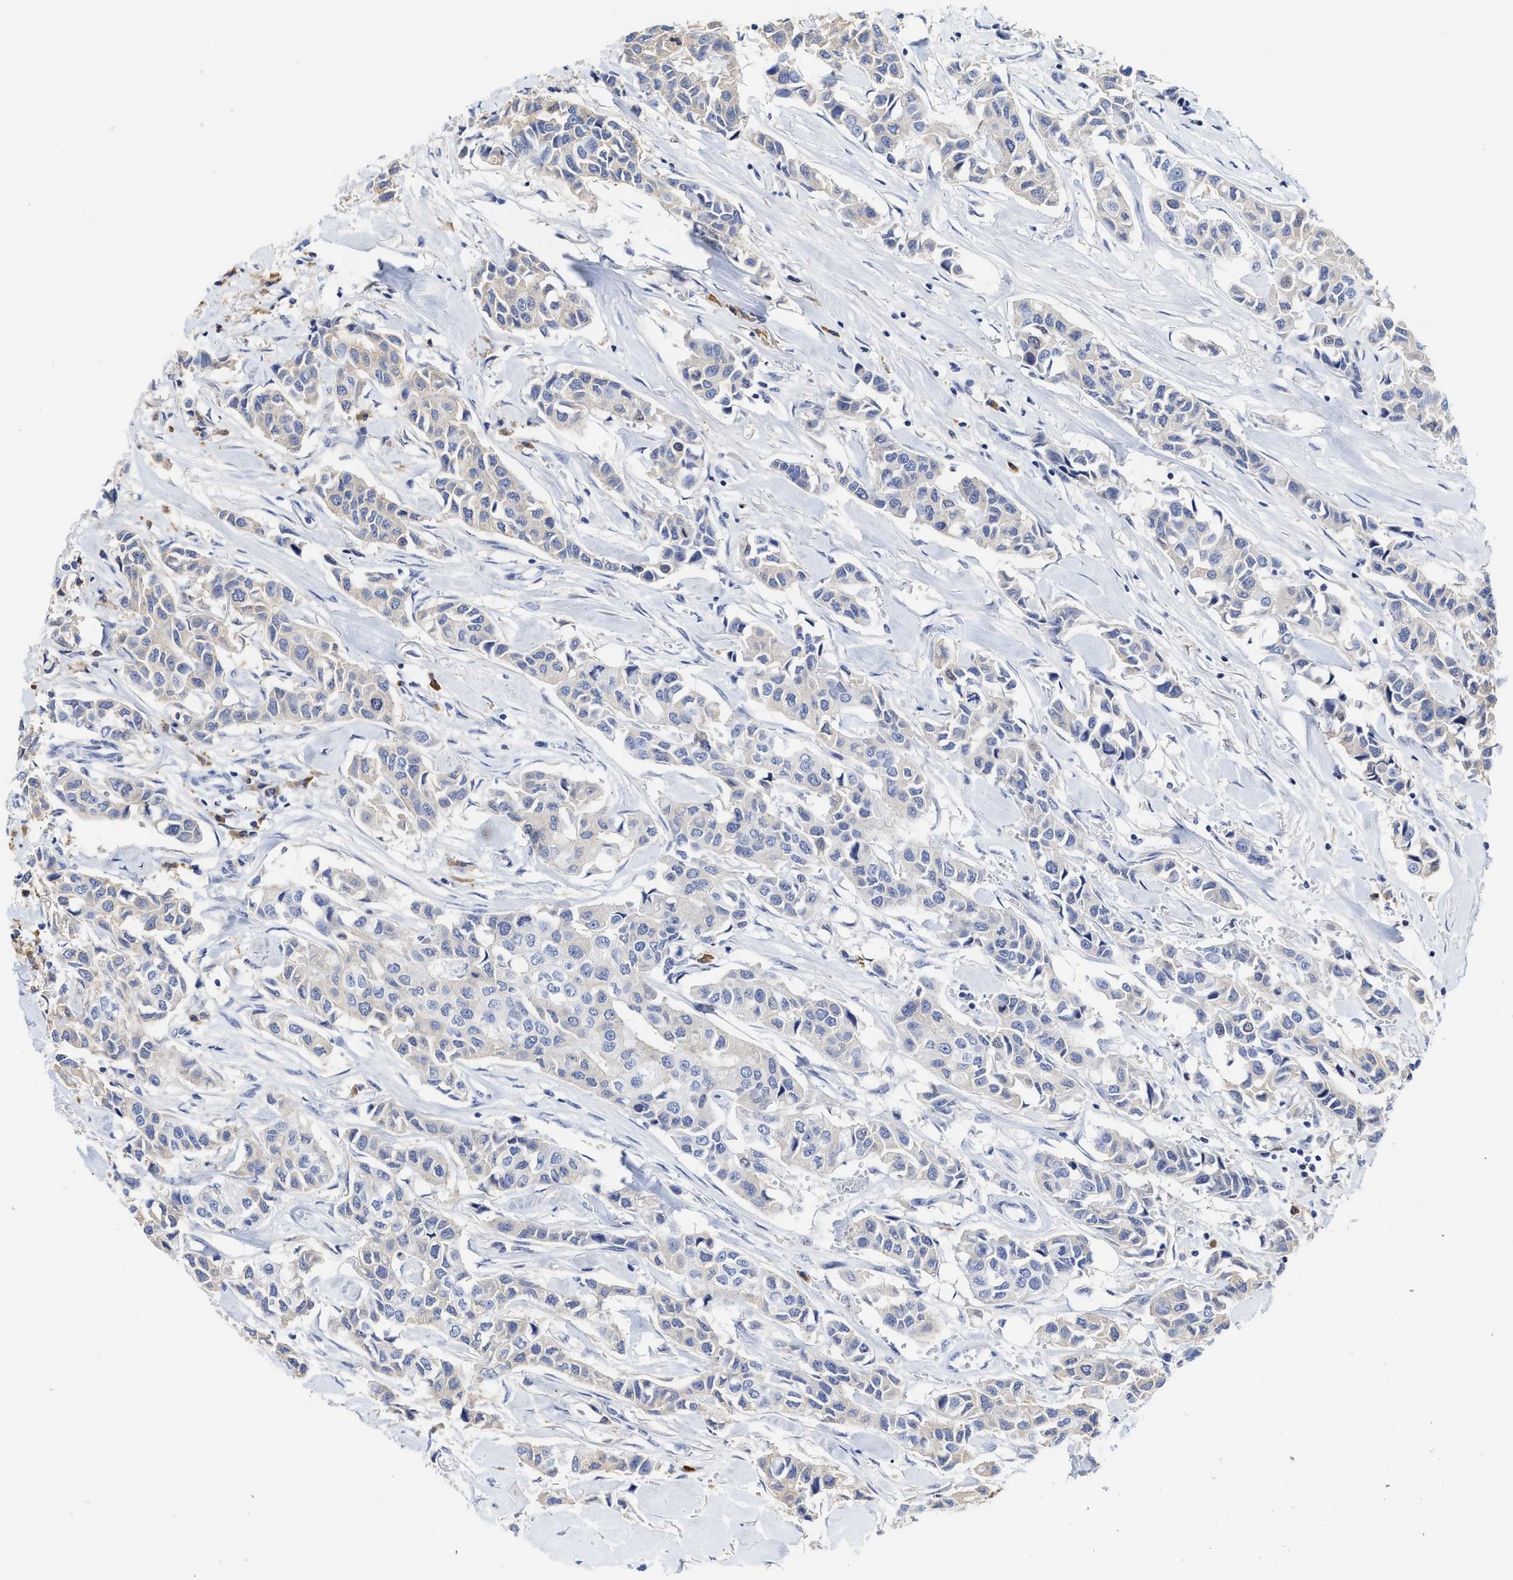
{"staining": {"intensity": "negative", "quantity": "none", "location": "none"}, "tissue": "breast cancer", "cell_type": "Tumor cells", "image_type": "cancer", "snomed": [{"axis": "morphology", "description": "Duct carcinoma"}, {"axis": "topography", "description": "Breast"}], "caption": "Immunohistochemical staining of human breast intraductal carcinoma demonstrates no significant positivity in tumor cells.", "gene": "C2", "patient": {"sex": "female", "age": 80}}